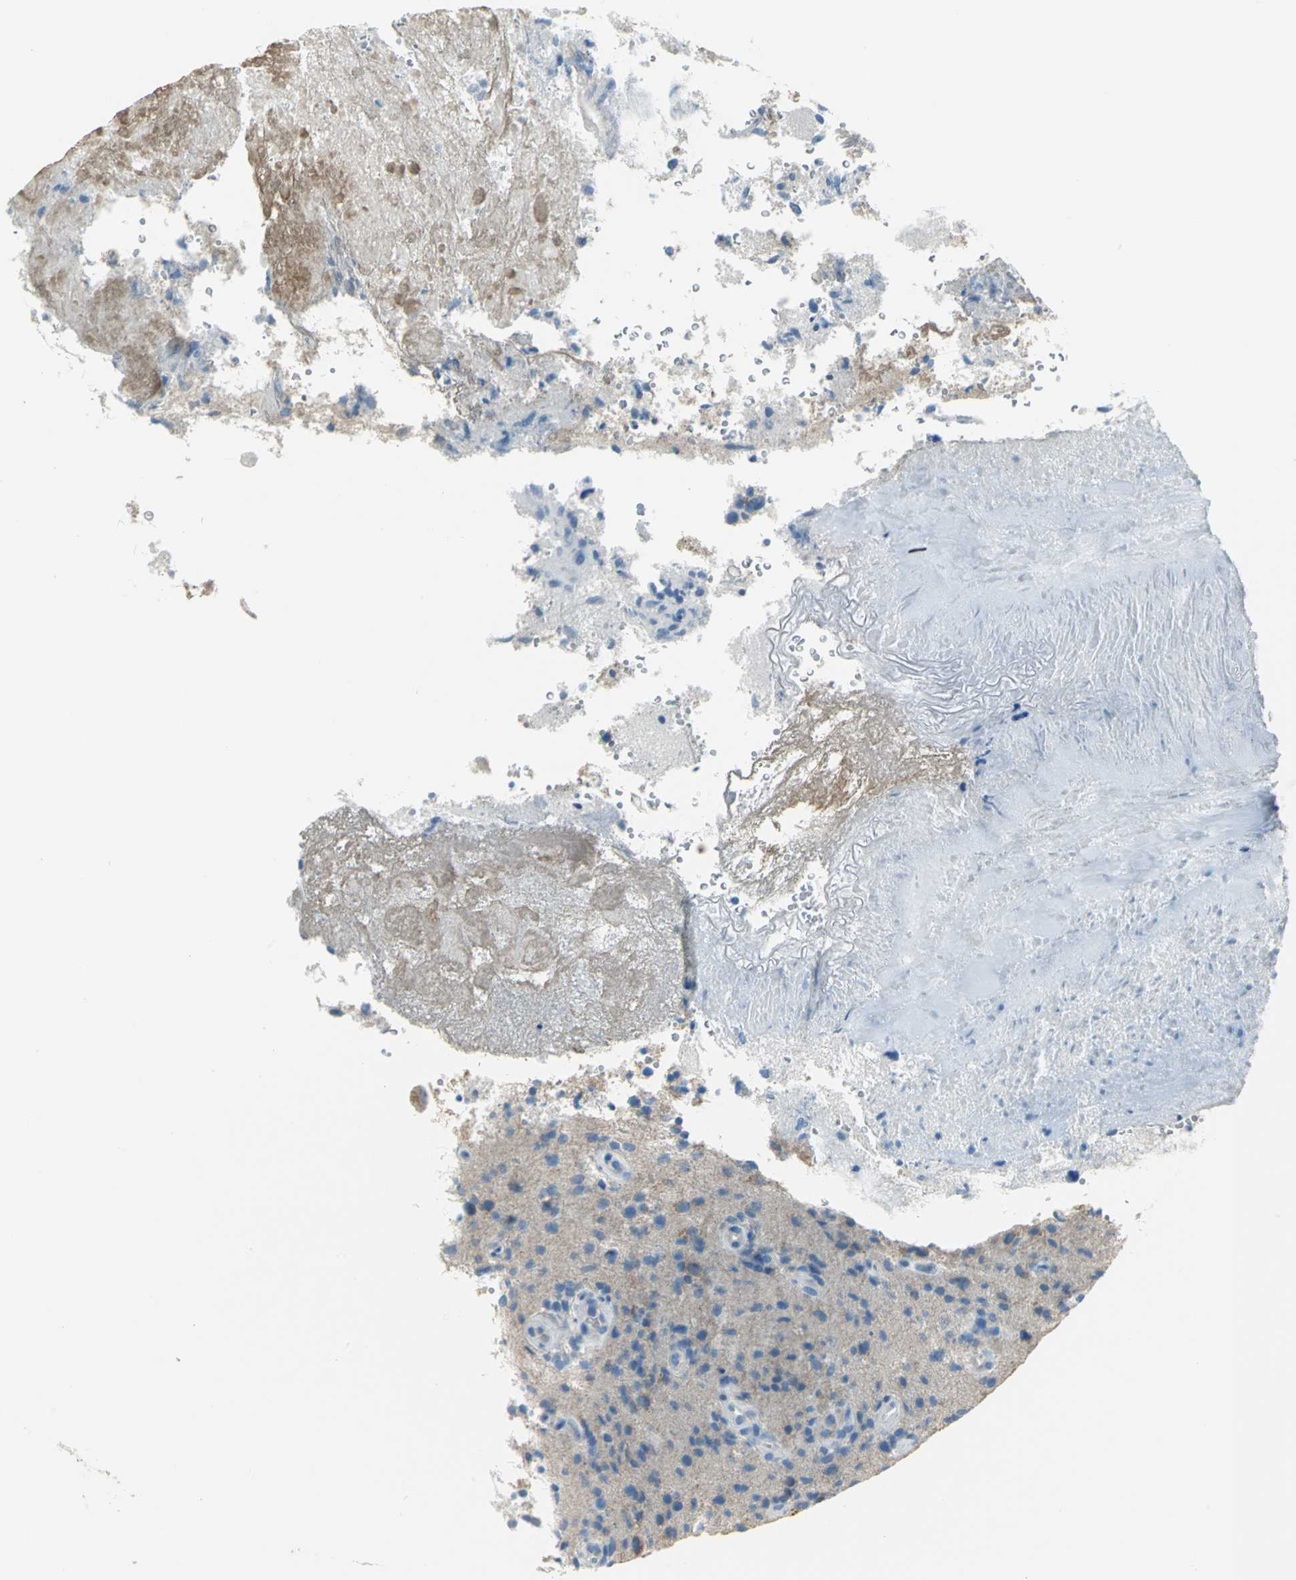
{"staining": {"intensity": "negative", "quantity": "none", "location": "none"}, "tissue": "glioma", "cell_type": "Tumor cells", "image_type": "cancer", "snomed": [{"axis": "morphology", "description": "Normal tissue, NOS"}, {"axis": "morphology", "description": "Glioma, malignant, High grade"}, {"axis": "topography", "description": "Cerebral cortex"}], "caption": "High magnification brightfield microscopy of malignant glioma (high-grade) stained with DAB (3,3'-diaminobenzidine) (brown) and counterstained with hematoxylin (blue): tumor cells show no significant positivity. The staining is performed using DAB (3,3'-diaminobenzidine) brown chromogen with nuclei counter-stained in using hematoxylin.", "gene": "ALOX15", "patient": {"sex": "male", "age": 75}}